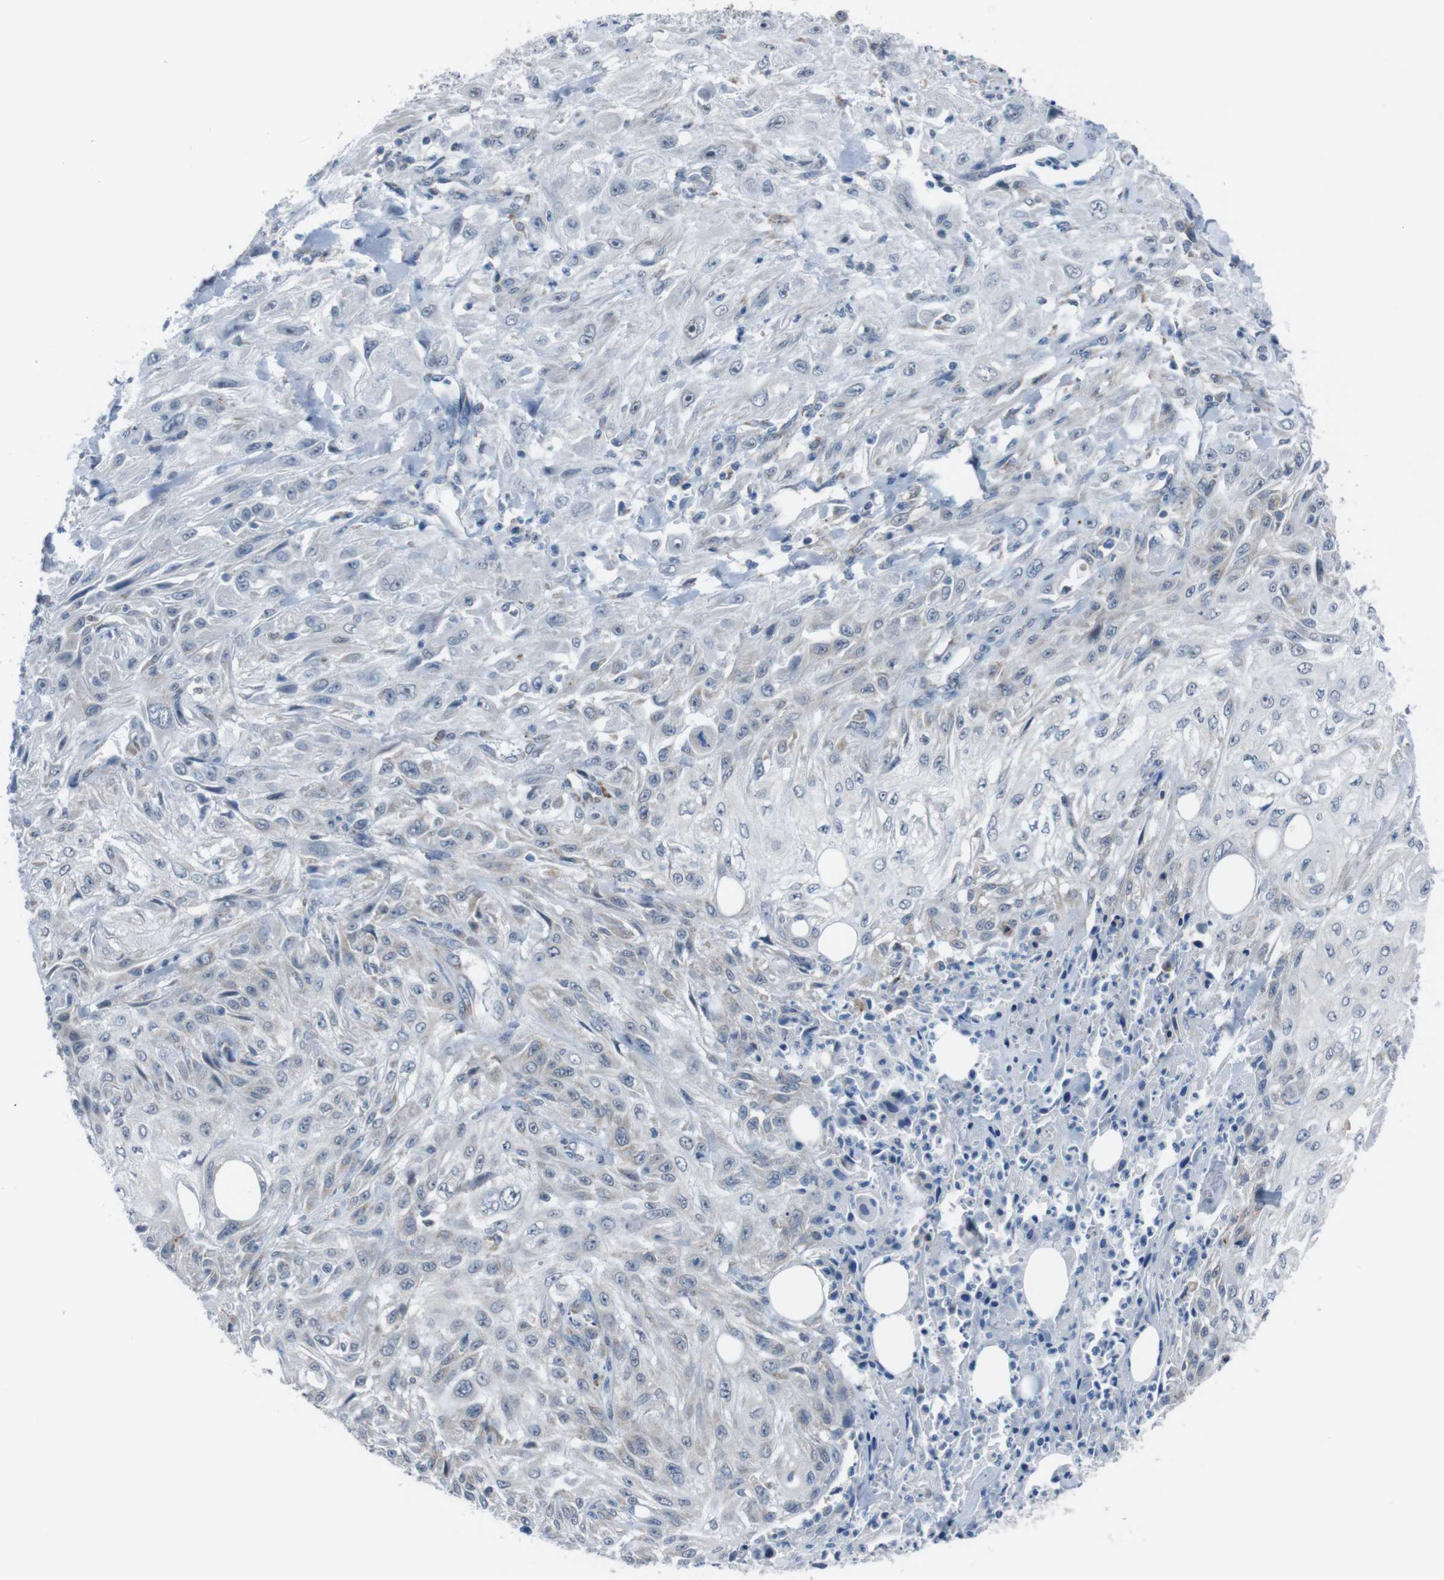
{"staining": {"intensity": "negative", "quantity": "none", "location": "none"}, "tissue": "skin cancer", "cell_type": "Tumor cells", "image_type": "cancer", "snomed": [{"axis": "morphology", "description": "Squamous cell carcinoma, NOS"}, {"axis": "topography", "description": "Skin"}], "caption": "Immunohistochemical staining of human squamous cell carcinoma (skin) displays no significant staining in tumor cells.", "gene": "CDH22", "patient": {"sex": "male", "age": 75}}